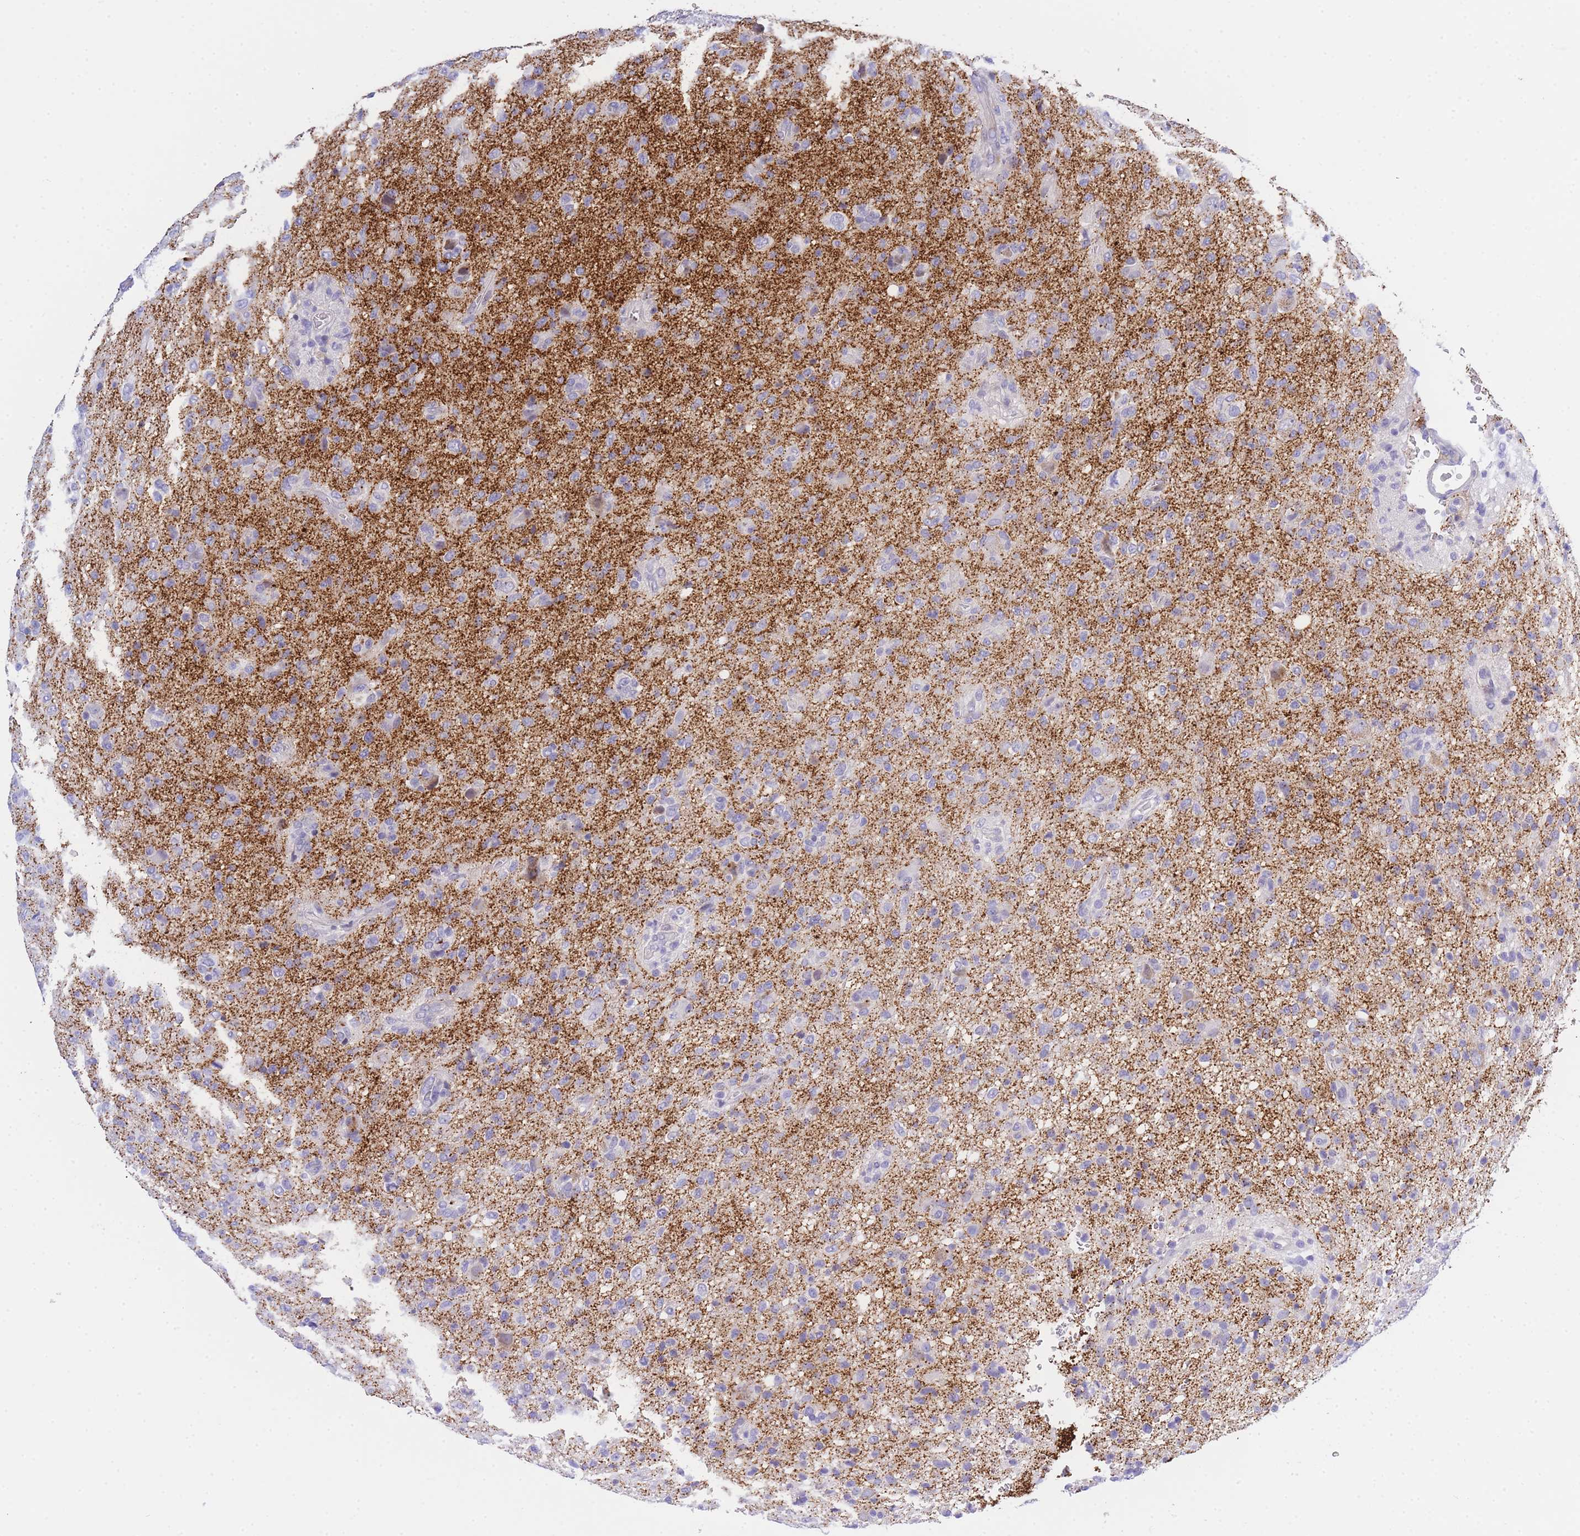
{"staining": {"intensity": "negative", "quantity": "none", "location": "none"}, "tissue": "glioma", "cell_type": "Tumor cells", "image_type": "cancer", "snomed": [{"axis": "morphology", "description": "Glioma, malignant, High grade"}, {"axis": "topography", "description": "Brain"}], "caption": "DAB immunohistochemical staining of glioma reveals no significant expression in tumor cells.", "gene": "TIFAB", "patient": {"sex": "female", "age": 57}}